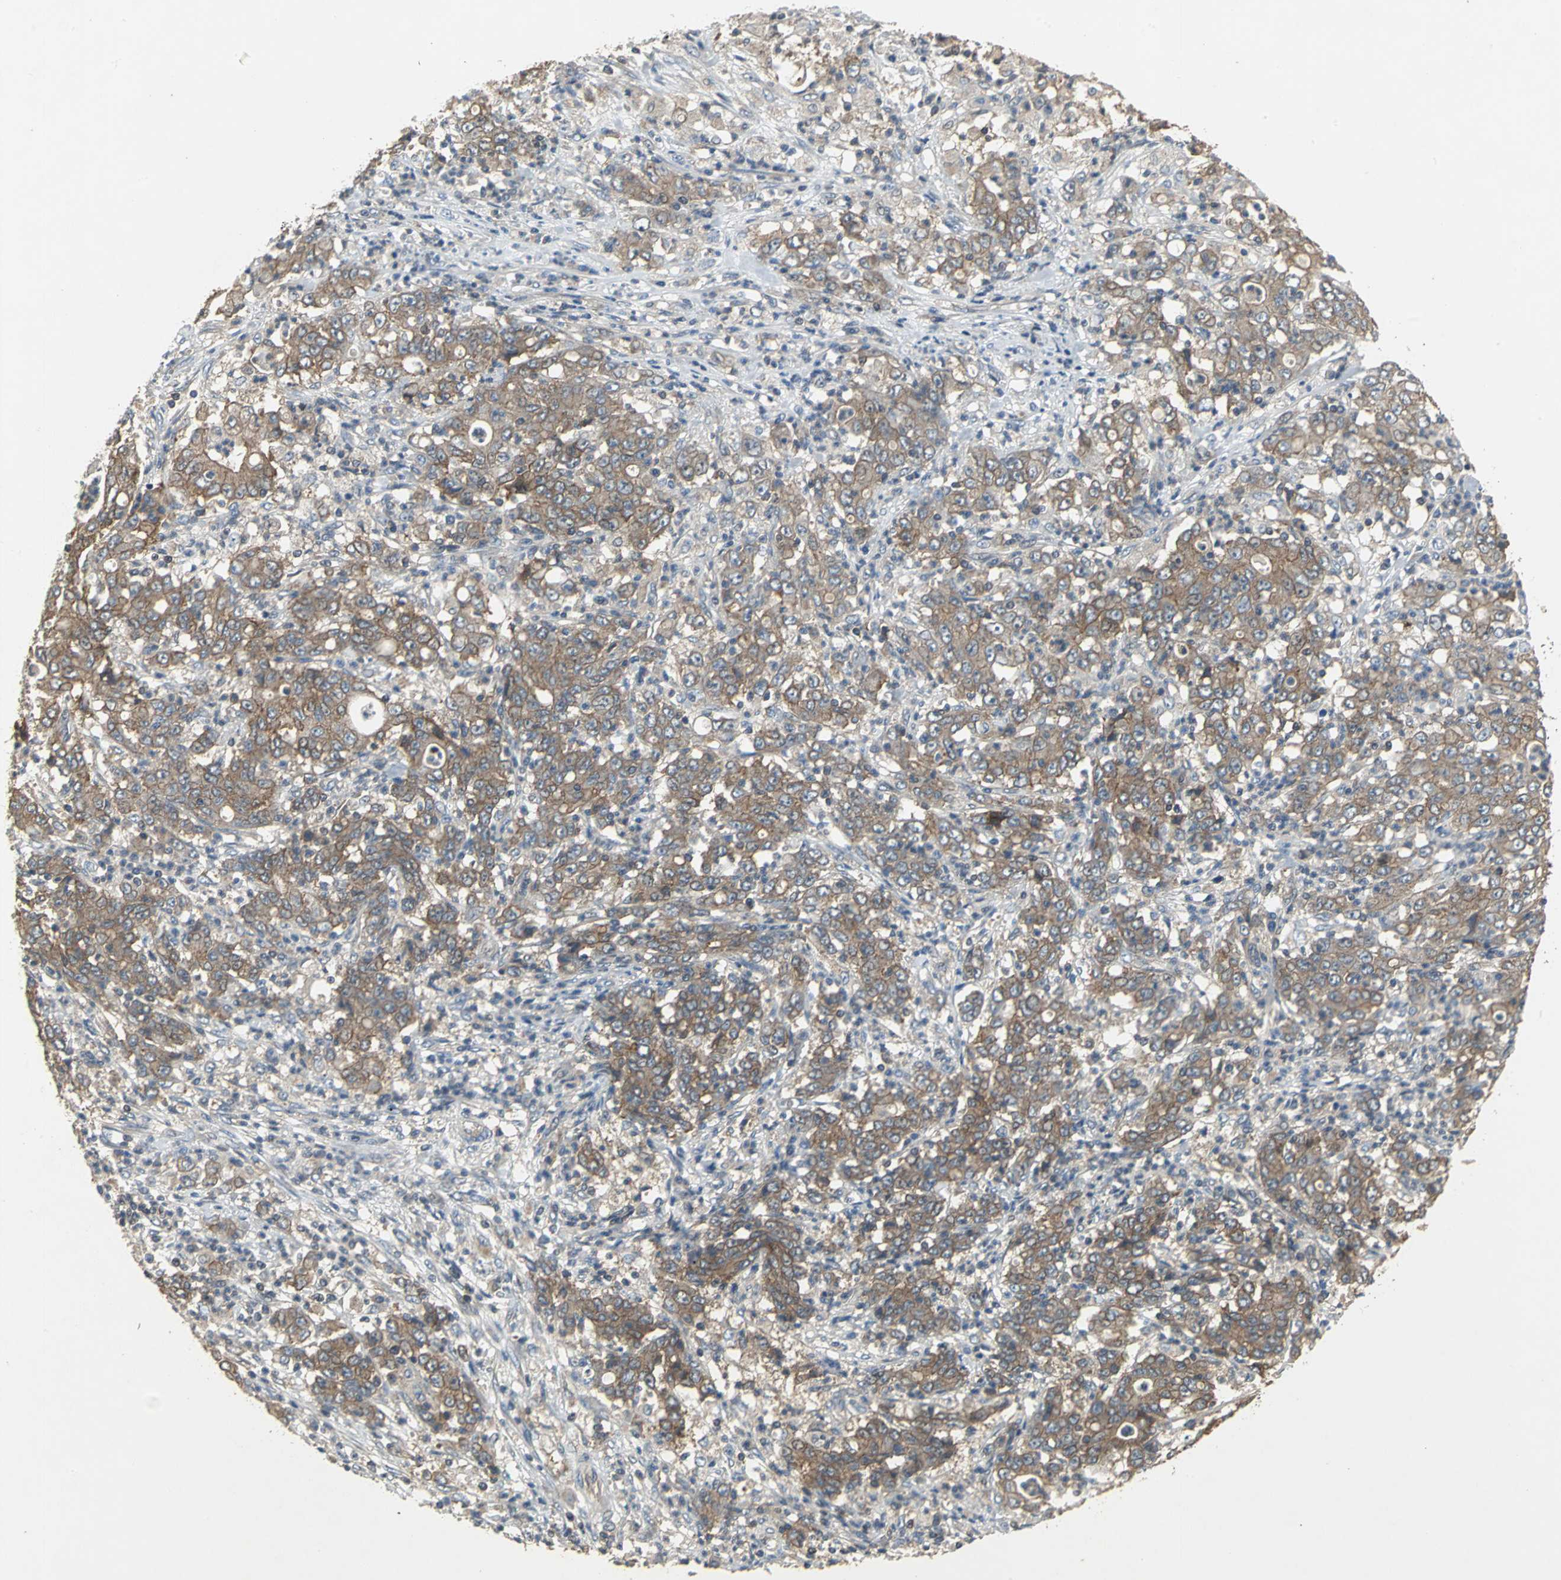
{"staining": {"intensity": "moderate", "quantity": ">75%", "location": "cytoplasmic/membranous"}, "tissue": "stomach cancer", "cell_type": "Tumor cells", "image_type": "cancer", "snomed": [{"axis": "morphology", "description": "Adenocarcinoma, NOS"}, {"axis": "topography", "description": "Stomach, lower"}], "caption": "A medium amount of moderate cytoplasmic/membranous expression is appreciated in approximately >75% of tumor cells in stomach adenocarcinoma tissue.", "gene": "MET", "patient": {"sex": "female", "age": 71}}